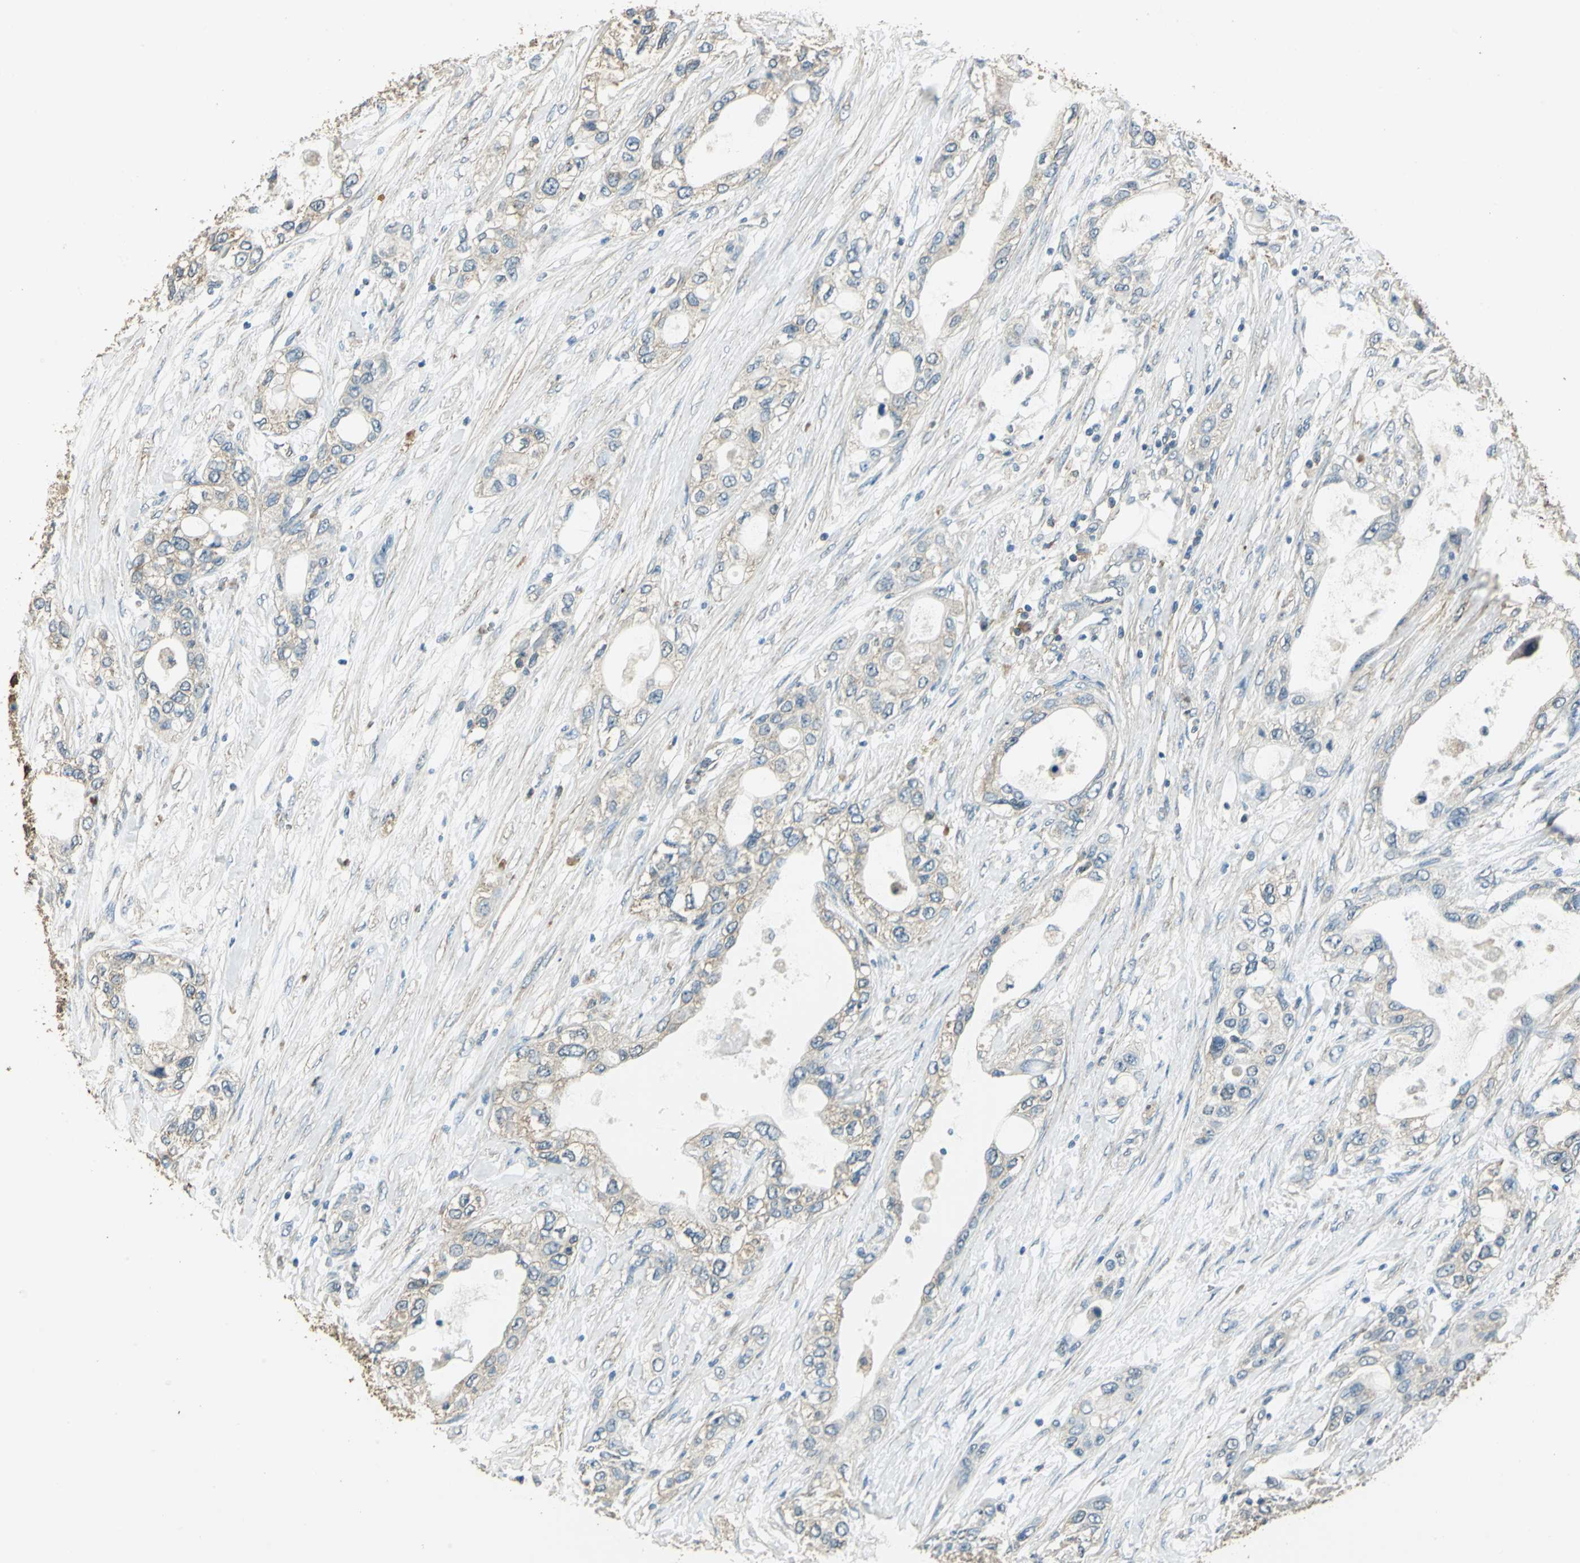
{"staining": {"intensity": "negative", "quantity": "none", "location": "none"}, "tissue": "pancreatic cancer", "cell_type": "Tumor cells", "image_type": "cancer", "snomed": [{"axis": "morphology", "description": "Adenocarcinoma, NOS"}, {"axis": "topography", "description": "Pancreas"}], "caption": "IHC image of human pancreatic cancer (adenocarcinoma) stained for a protein (brown), which reveals no positivity in tumor cells.", "gene": "TRAPPC2", "patient": {"sex": "female", "age": 70}}